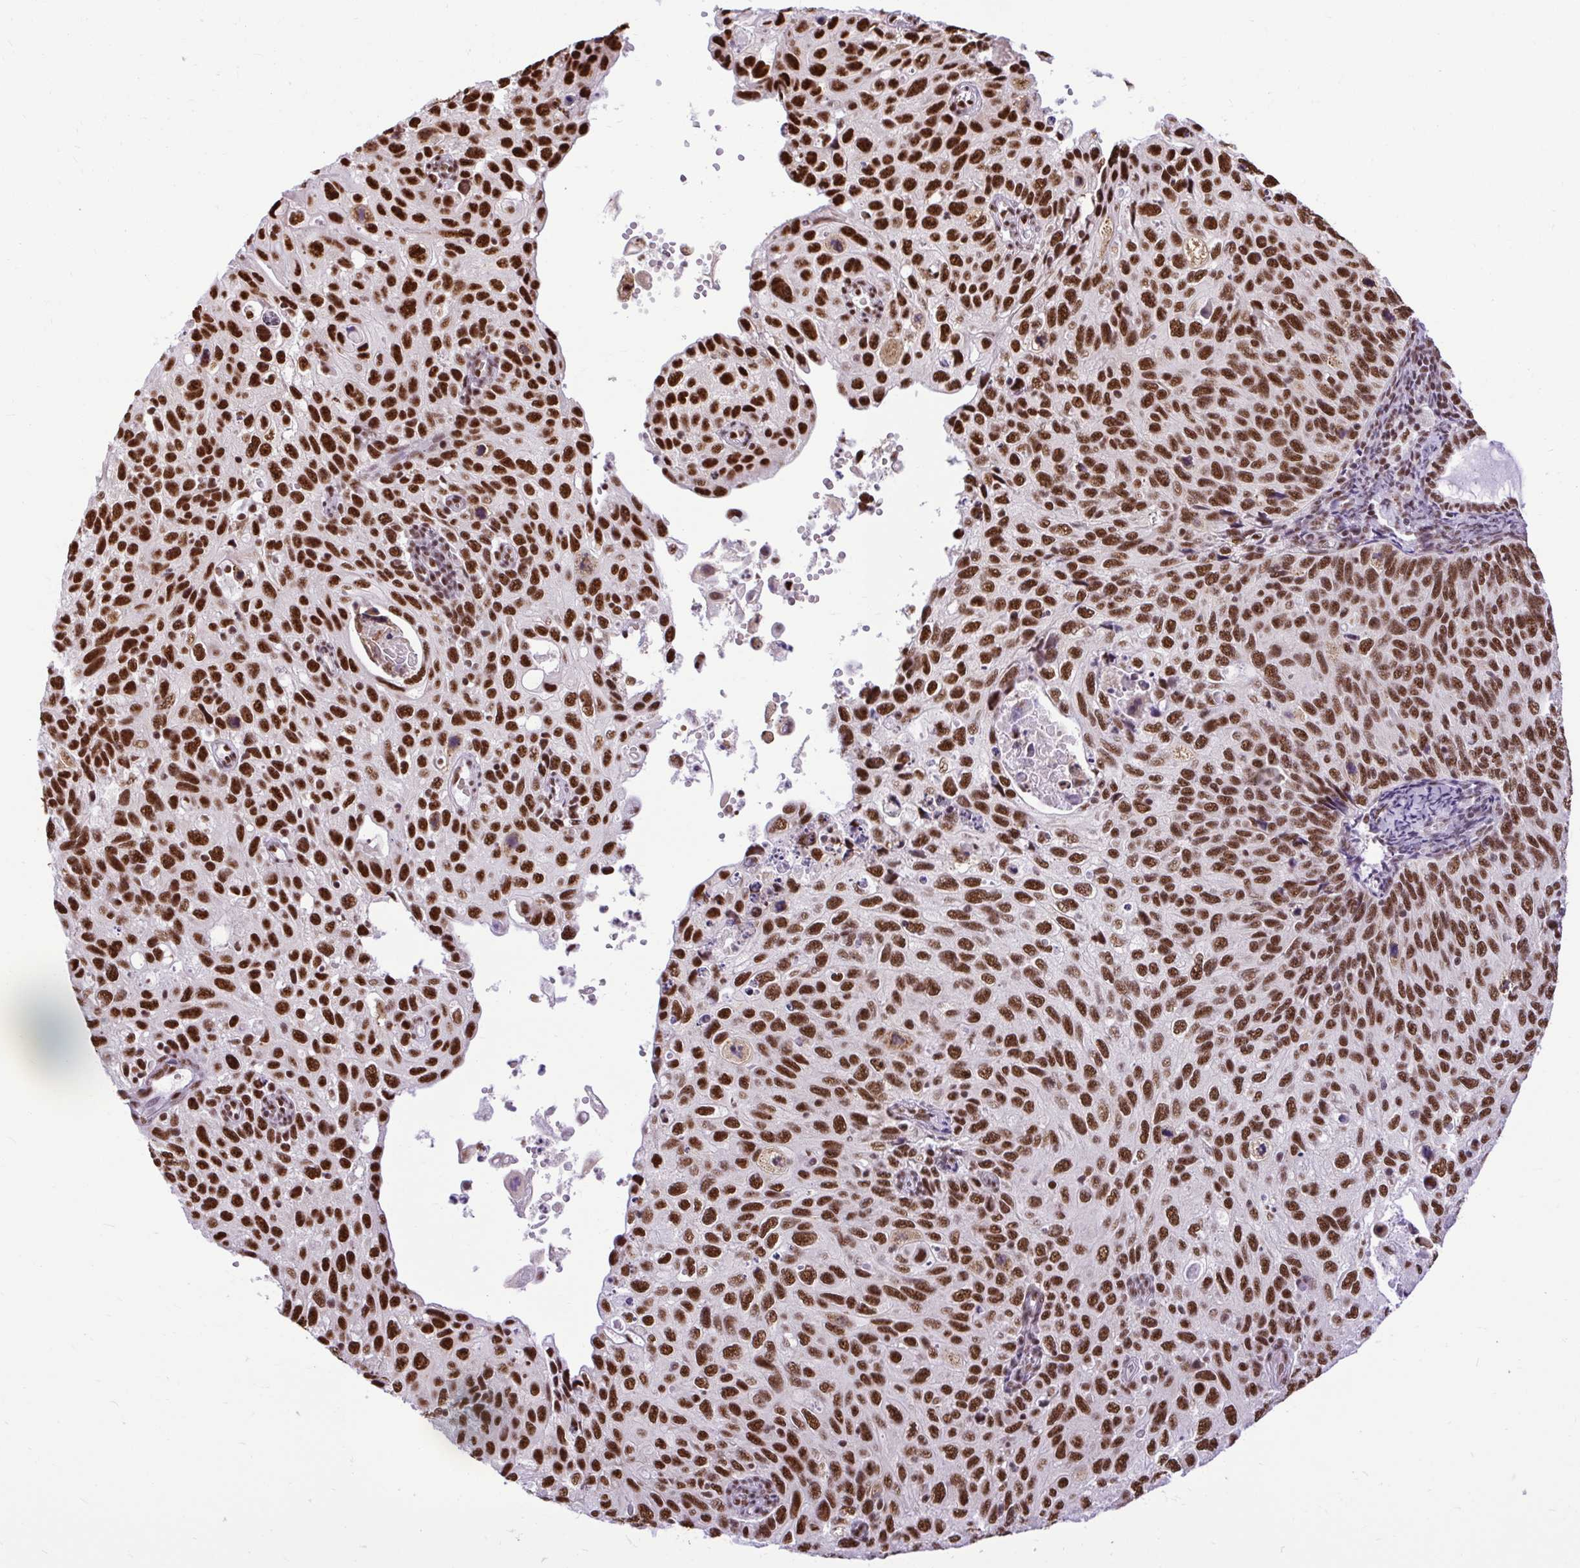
{"staining": {"intensity": "strong", "quantity": ">75%", "location": "nuclear"}, "tissue": "cervical cancer", "cell_type": "Tumor cells", "image_type": "cancer", "snomed": [{"axis": "morphology", "description": "Squamous cell carcinoma, NOS"}, {"axis": "topography", "description": "Cervix"}], "caption": "Immunohistochemical staining of human cervical squamous cell carcinoma displays high levels of strong nuclear expression in approximately >75% of tumor cells.", "gene": "PRPF19", "patient": {"sex": "female", "age": 70}}